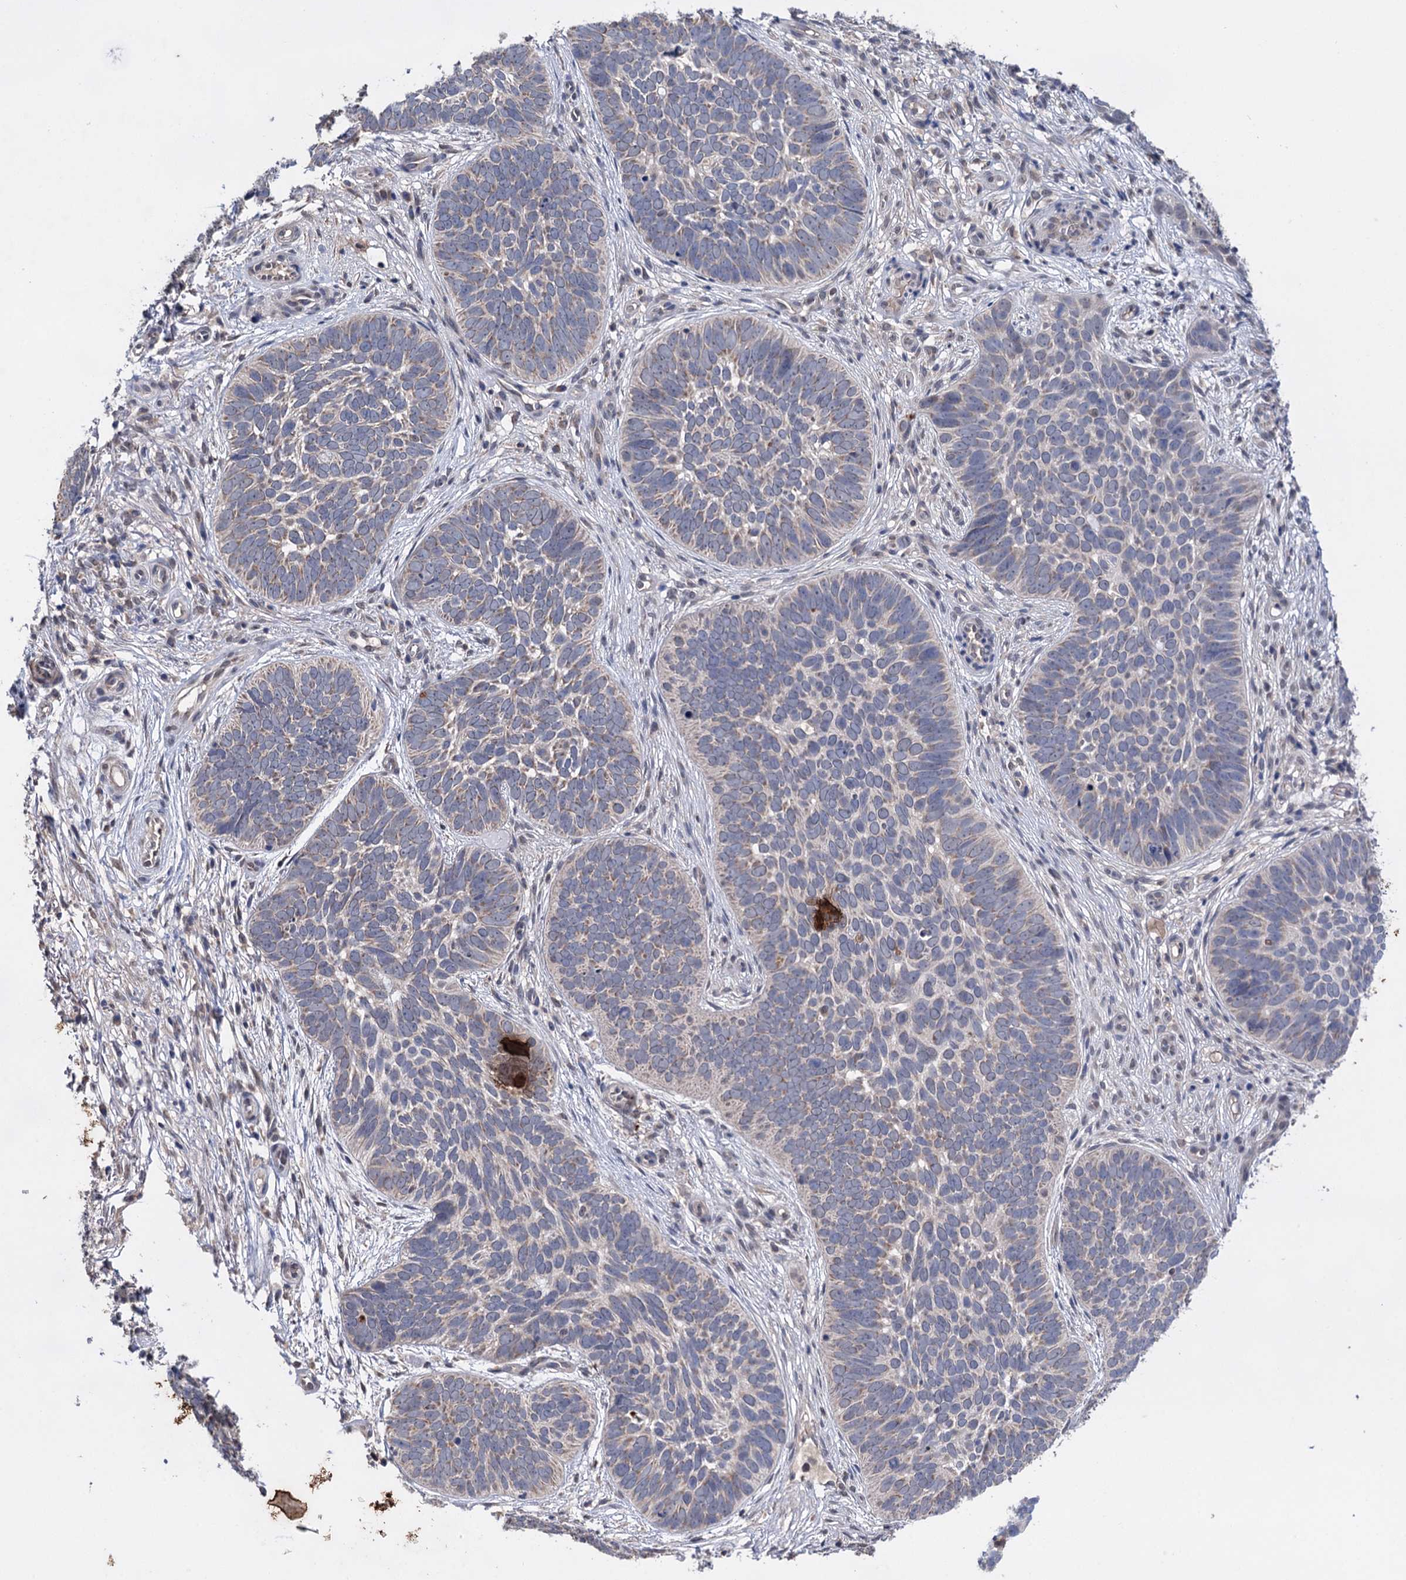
{"staining": {"intensity": "negative", "quantity": "none", "location": "none"}, "tissue": "skin cancer", "cell_type": "Tumor cells", "image_type": "cancer", "snomed": [{"axis": "morphology", "description": "Basal cell carcinoma"}, {"axis": "topography", "description": "Skin"}], "caption": "Immunohistochemistry (IHC) of skin basal cell carcinoma displays no expression in tumor cells. (DAB IHC with hematoxylin counter stain).", "gene": "CLPB", "patient": {"sex": "male", "age": 89}}